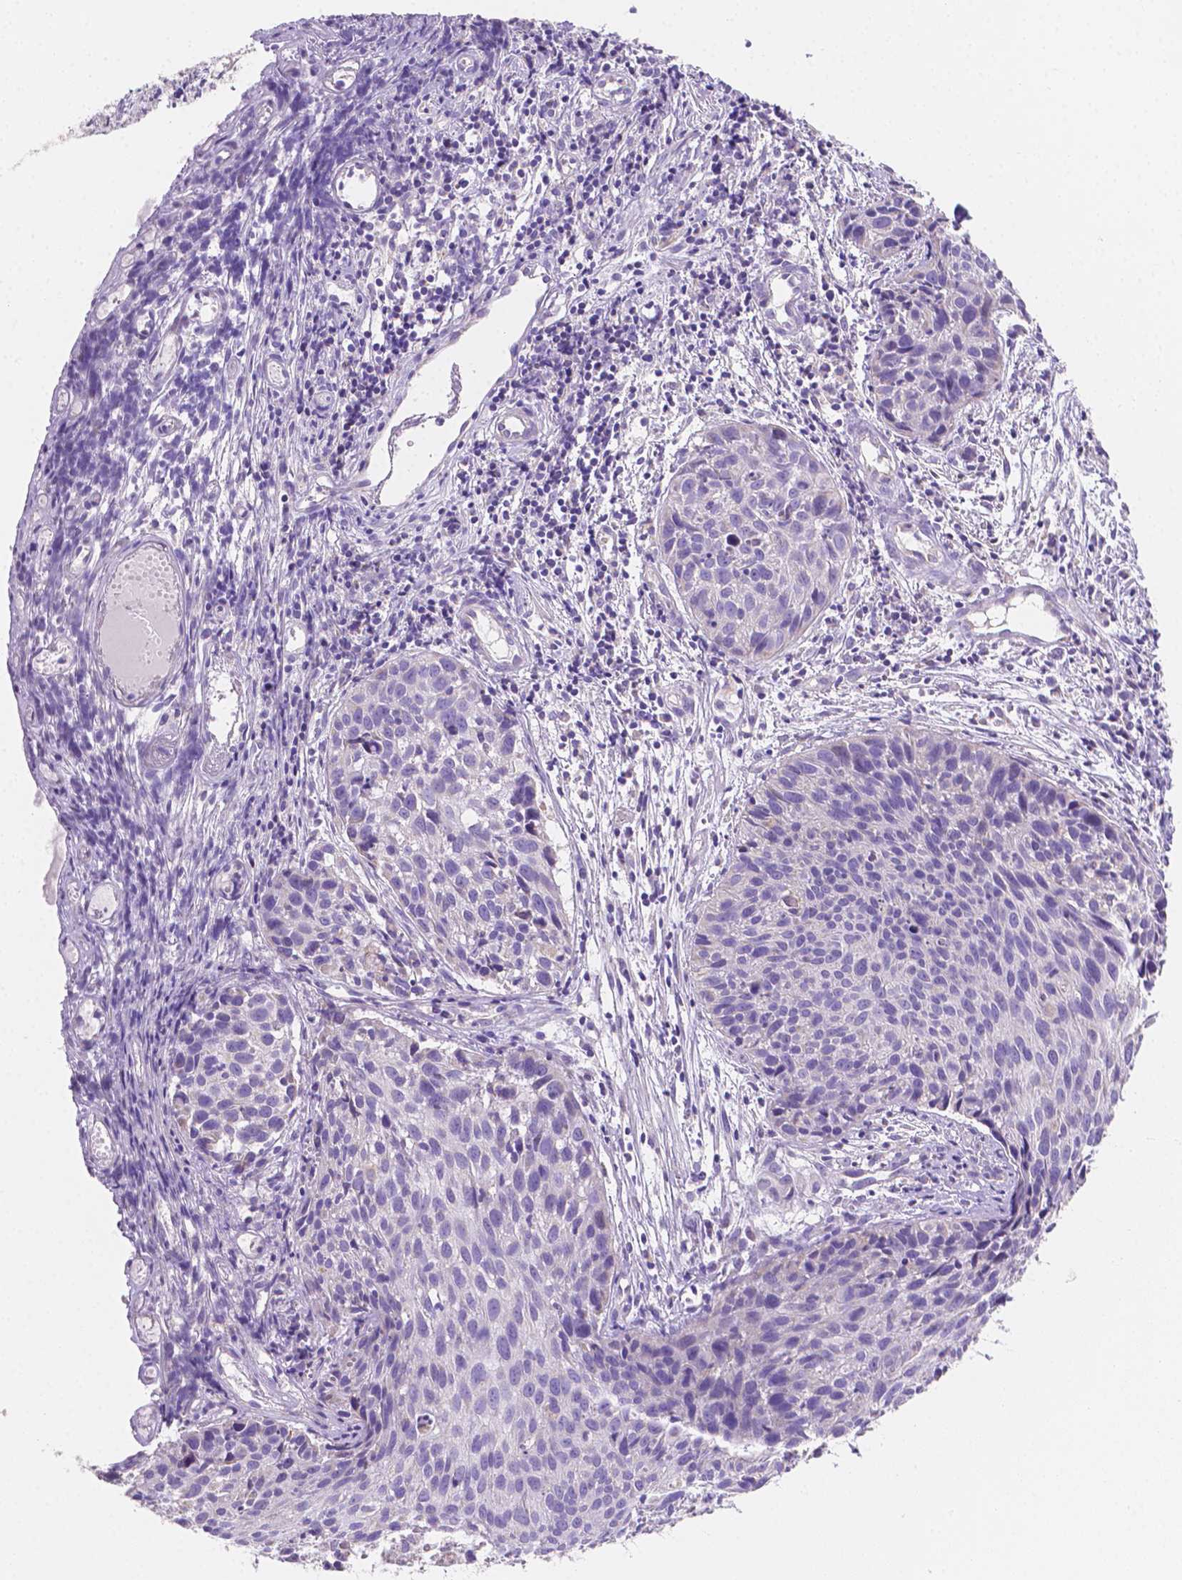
{"staining": {"intensity": "negative", "quantity": "none", "location": "none"}, "tissue": "cervical cancer", "cell_type": "Tumor cells", "image_type": "cancer", "snomed": [{"axis": "morphology", "description": "Squamous cell carcinoma, NOS"}, {"axis": "topography", "description": "Cervix"}], "caption": "High magnification brightfield microscopy of squamous cell carcinoma (cervical) stained with DAB (3,3'-diaminobenzidine) (brown) and counterstained with hematoxylin (blue): tumor cells show no significant positivity. (Brightfield microscopy of DAB immunohistochemistry at high magnification).", "gene": "TMEM130", "patient": {"sex": "female", "age": 30}}